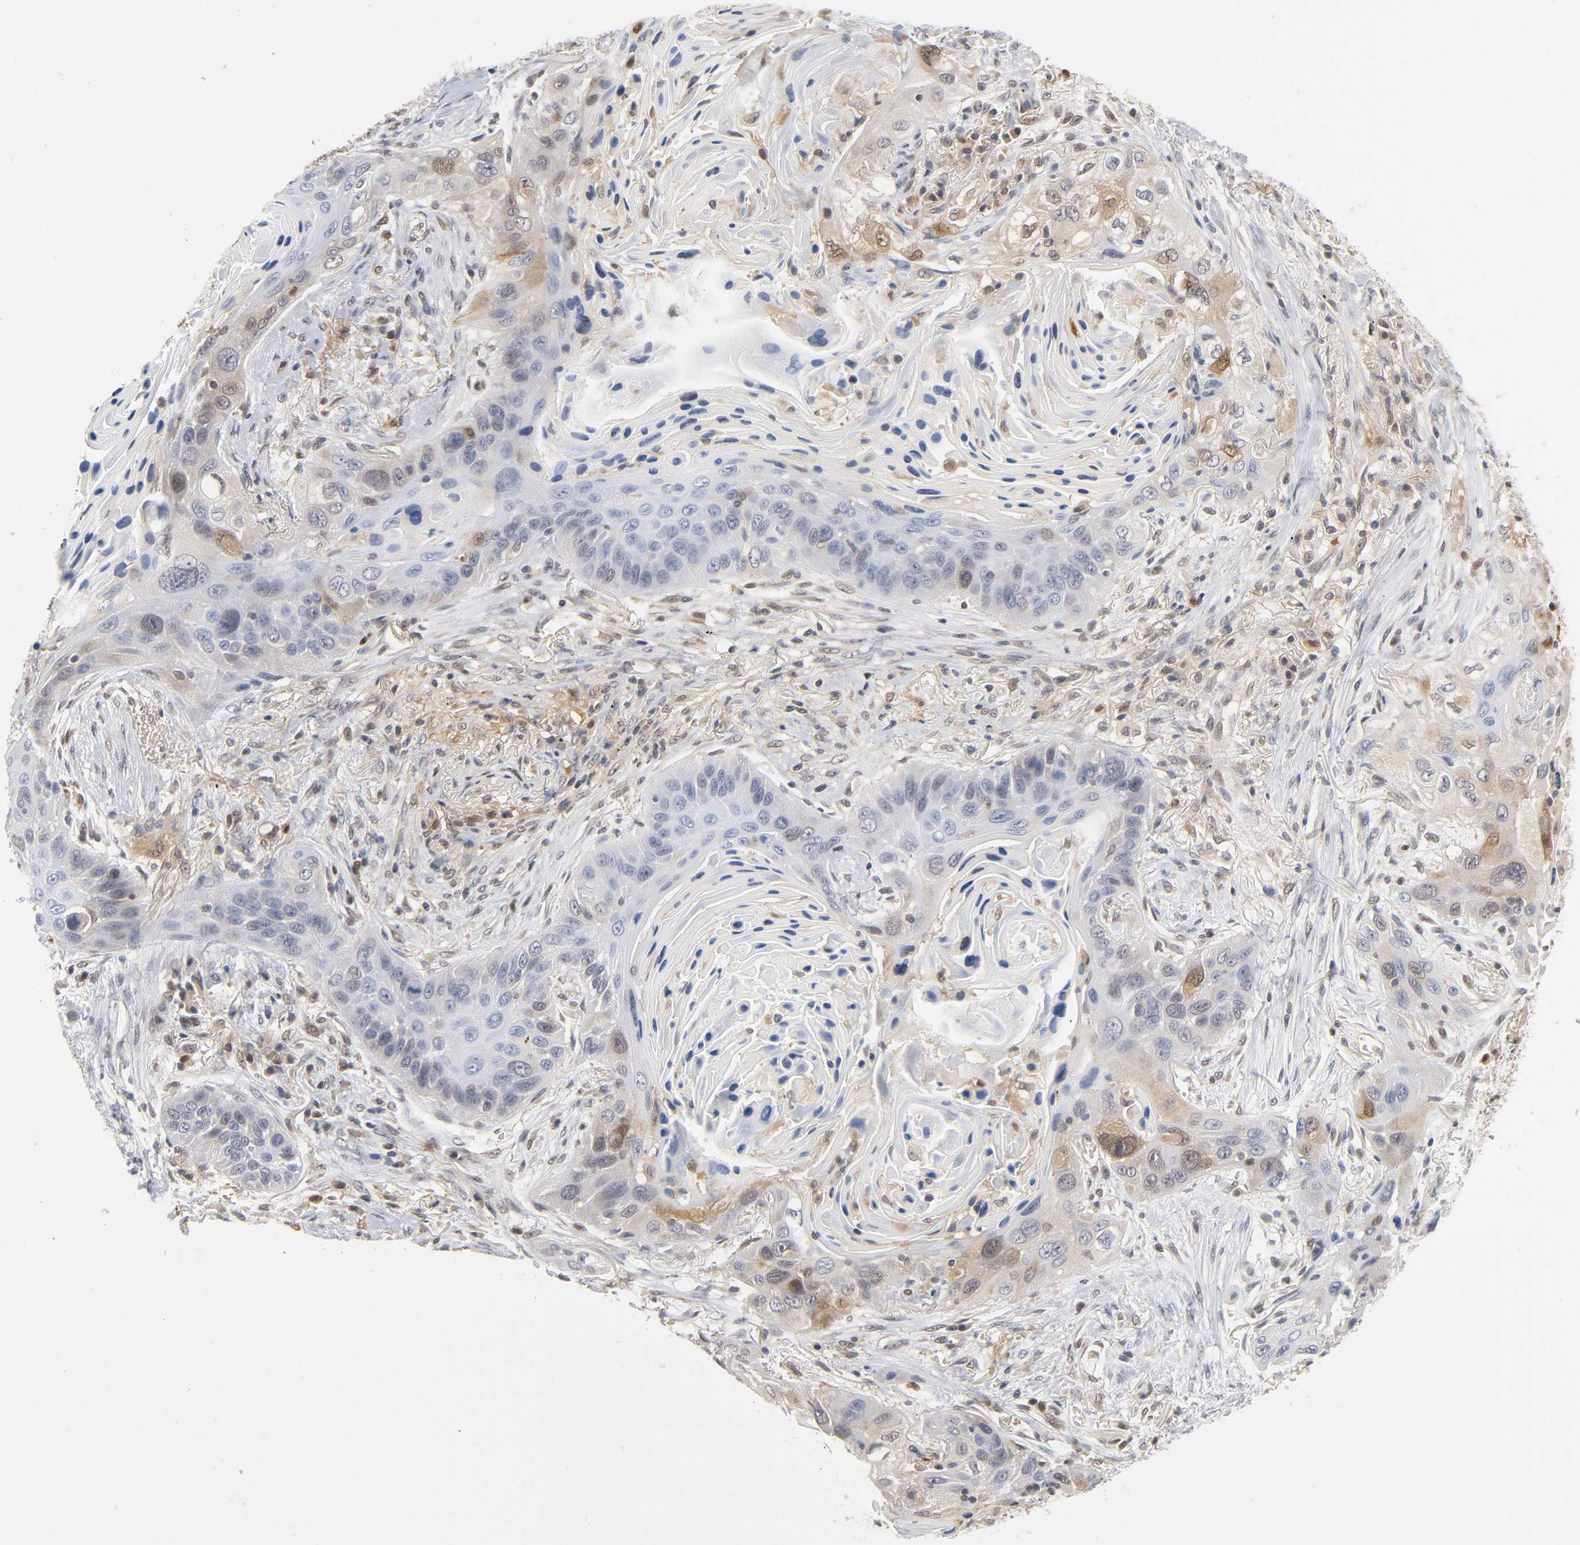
{"staining": {"intensity": "moderate", "quantity": "<25%", "location": "cytoplasmic/membranous"}, "tissue": "lung cancer", "cell_type": "Tumor cells", "image_type": "cancer", "snomed": [{"axis": "morphology", "description": "Squamous cell carcinoma, NOS"}, {"axis": "topography", "description": "Lung"}], "caption": "About <25% of tumor cells in lung squamous cell carcinoma reveal moderate cytoplasmic/membranous protein staining as visualized by brown immunohistochemical staining.", "gene": "DFFB", "patient": {"sex": "female", "age": 67}}